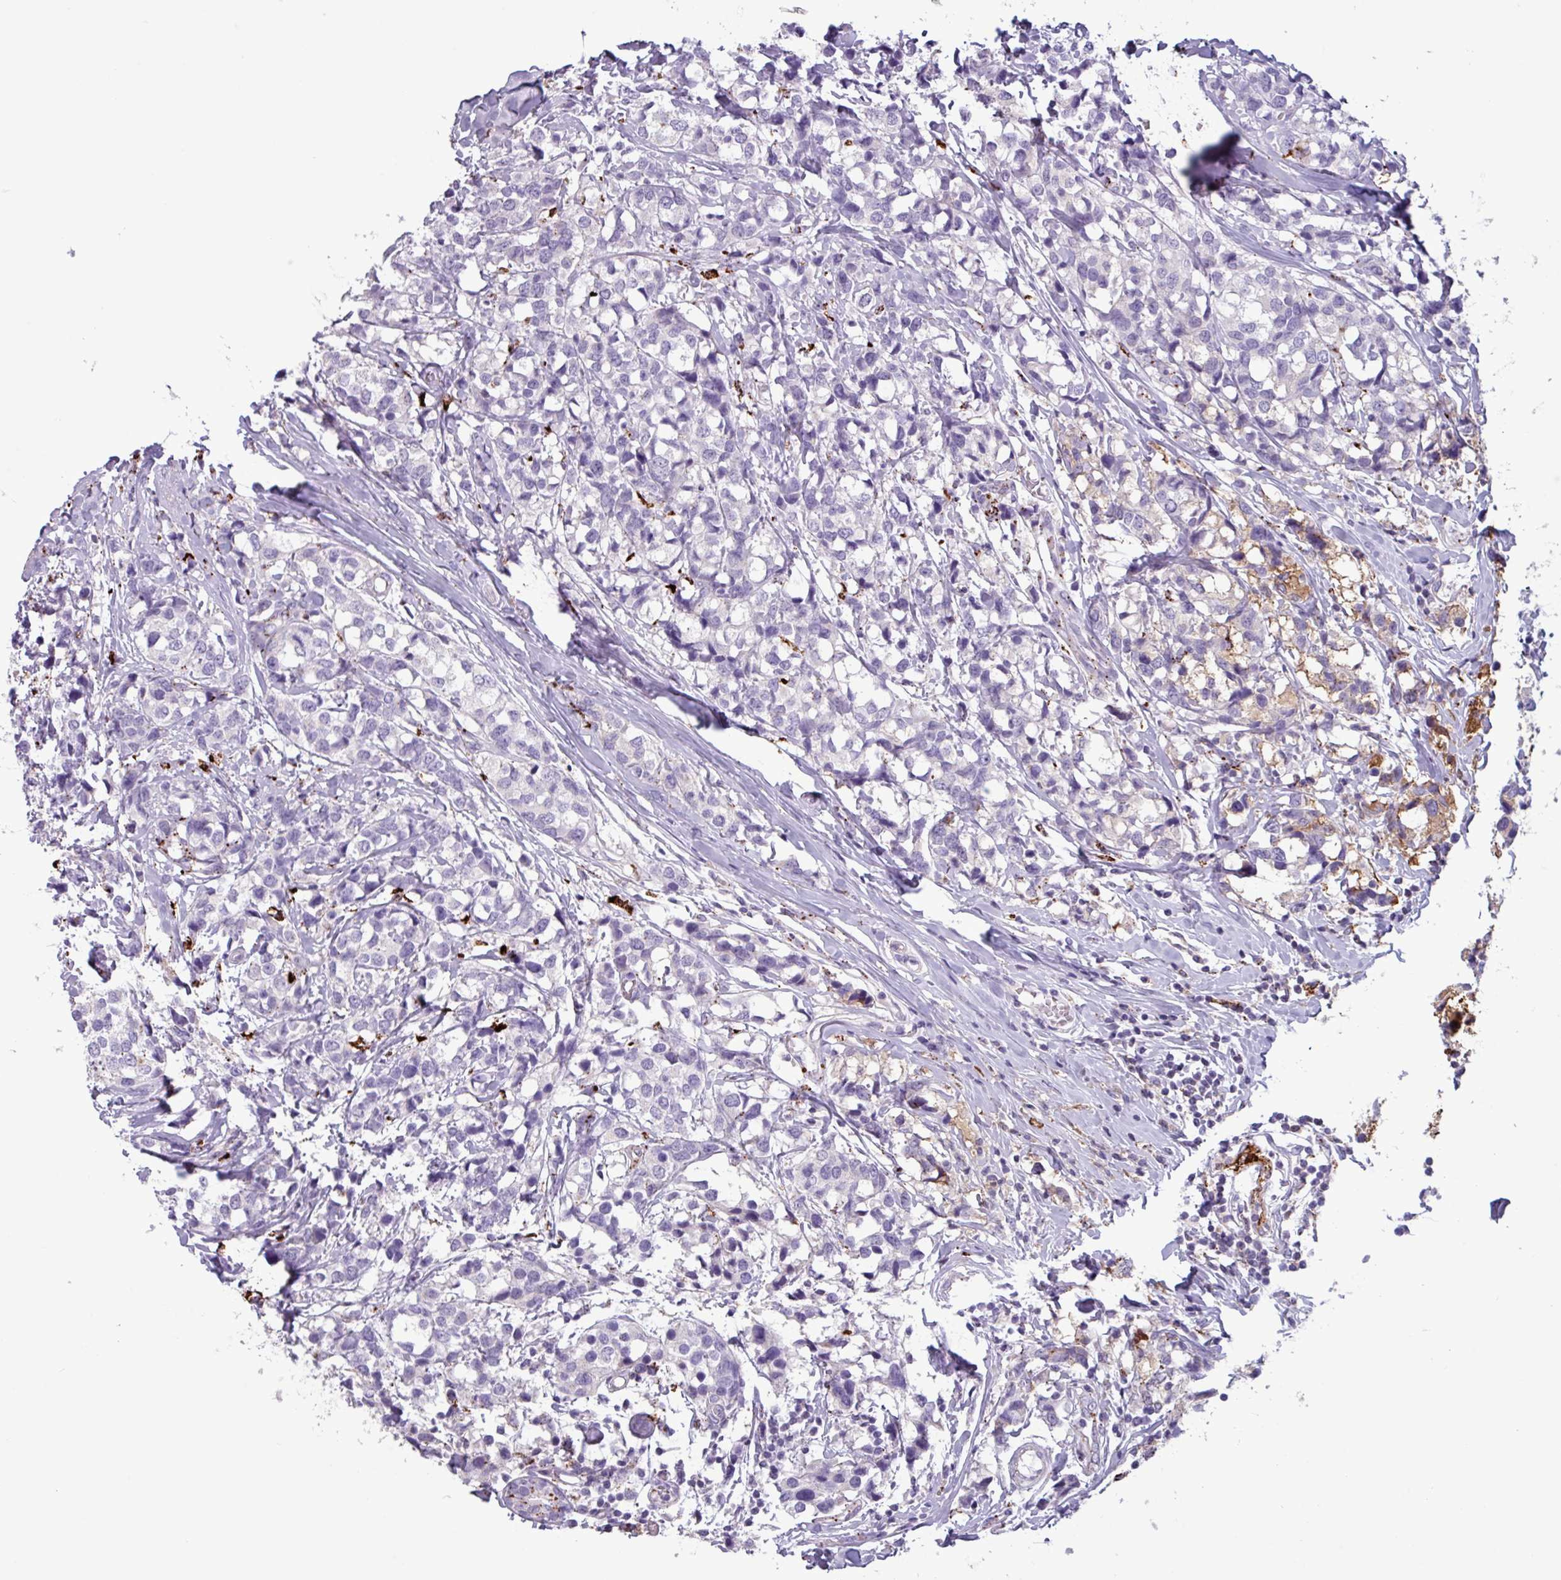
{"staining": {"intensity": "weak", "quantity": "<25%", "location": "cytoplasmic/membranous"}, "tissue": "breast cancer", "cell_type": "Tumor cells", "image_type": "cancer", "snomed": [{"axis": "morphology", "description": "Lobular carcinoma"}, {"axis": "topography", "description": "Breast"}], "caption": "Immunohistochemical staining of breast cancer (lobular carcinoma) displays no significant expression in tumor cells.", "gene": "PLIN2", "patient": {"sex": "female", "age": 59}}